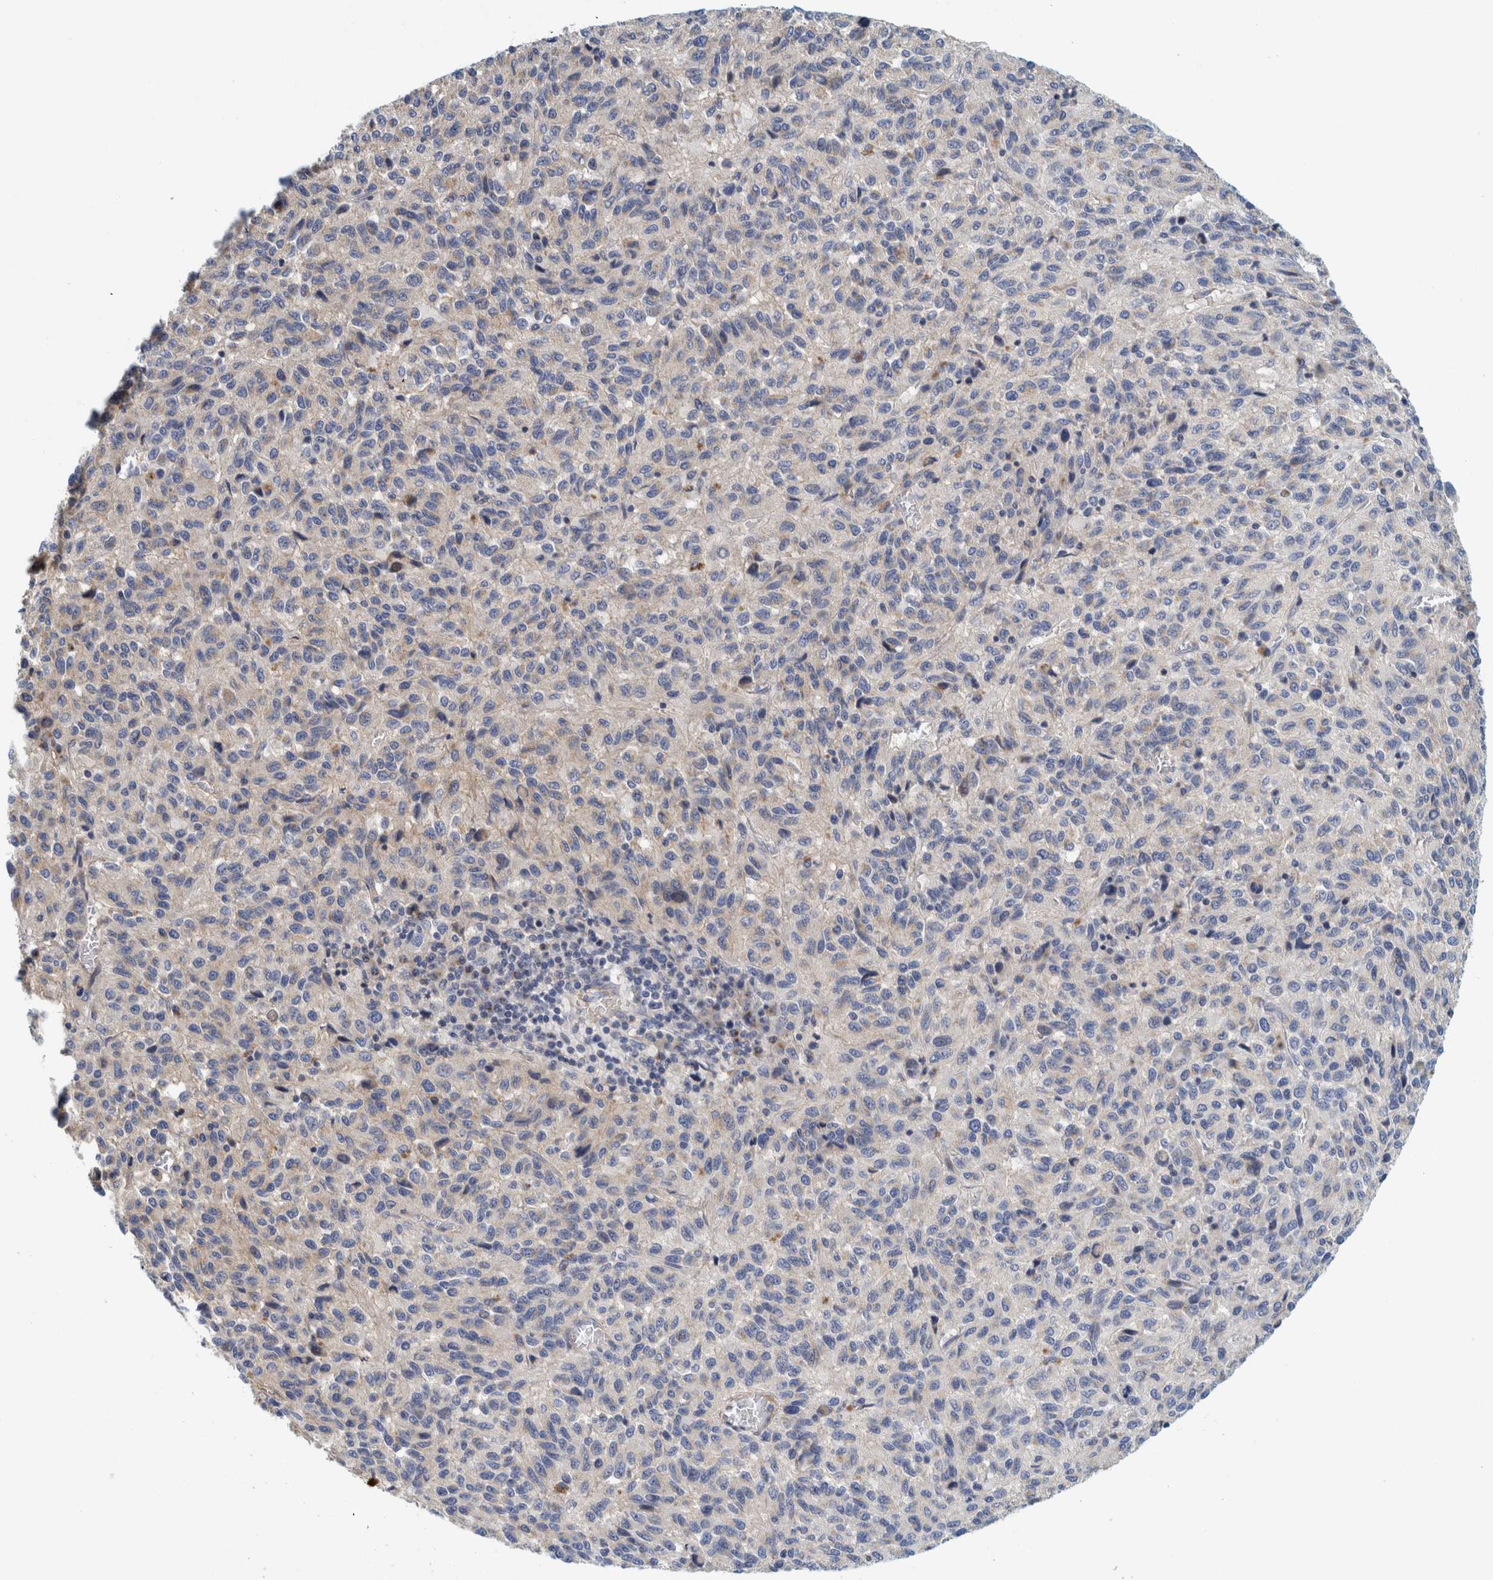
{"staining": {"intensity": "negative", "quantity": "none", "location": "none"}, "tissue": "melanoma", "cell_type": "Tumor cells", "image_type": "cancer", "snomed": [{"axis": "morphology", "description": "Malignant melanoma, Metastatic site"}, {"axis": "topography", "description": "Lung"}], "caption": "High power microscopy photomicrograph of an IHC histopathology image of malignant melanoma (metastatic site), revealing no significant expression in tumor cells.", "gene": "ZNF324B", "patient": {"sex": "male", "age": 64}}